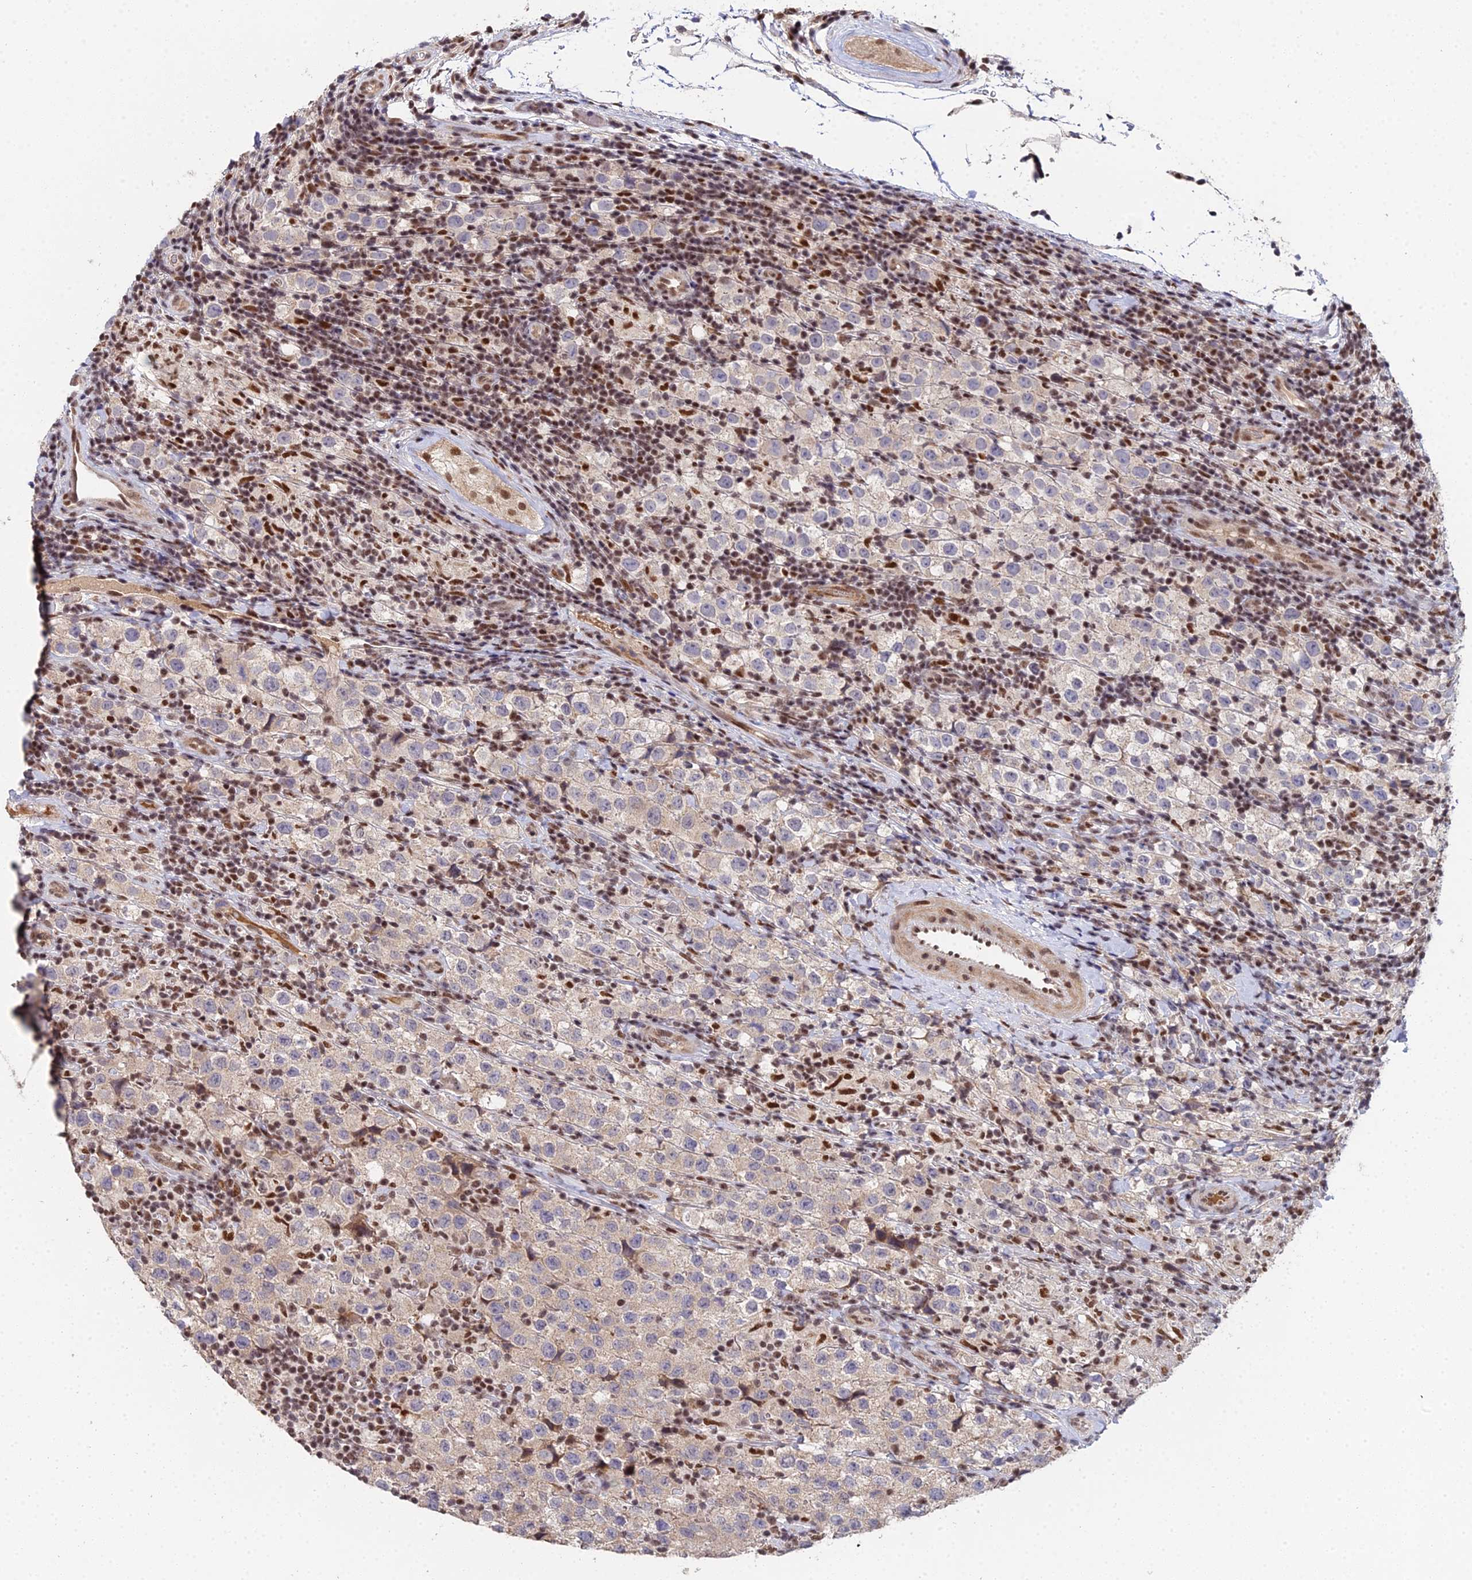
{"staining": {"intensity": "negative", "quantity": "none", "location": "none"}, "tissue": "testis cancer", "cell_type": "Tumor cells", "image_type": "cancer", "snomed": [{"axis": "morphology", "description": "Seminoma, NOS"}, {"axis": "morphology", "description": "Carcinoma, Embryonal, NOS"}, {"axis": "topography", "description": "Testis"}], "caption": "This is an IHC micrograph of human testis cancer (seminoma). There is no positivity in tumor cells.", "gene": "ERCC5", "patient": {"sex": "male", "age": 41}}